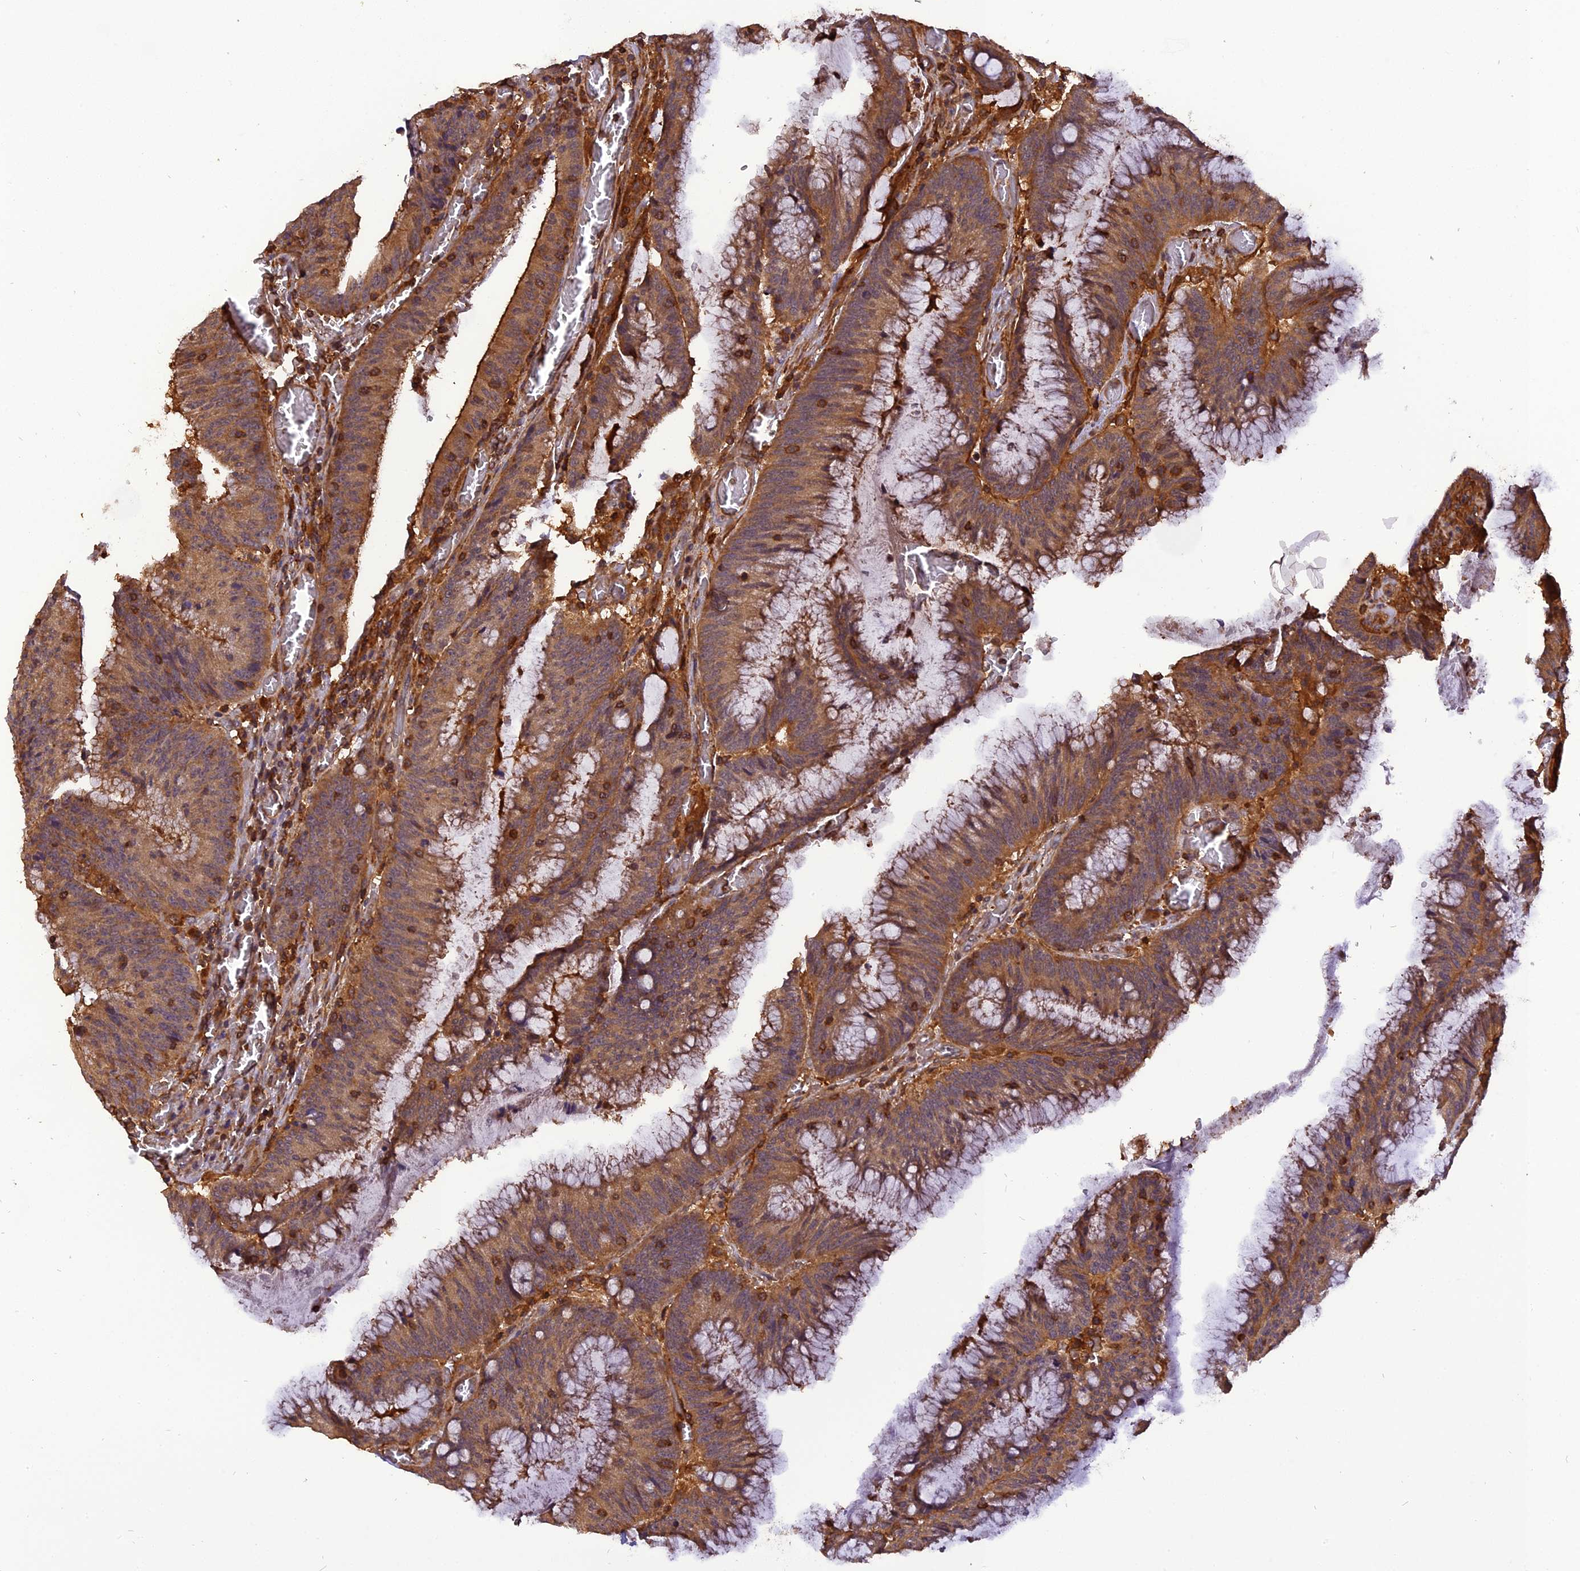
{"staining": {"intensity": "moderate", "quantity": ">75%", "location": "cytoplasmic/membranous"}, "tissue": "colorectal cancer", "cell_type": "Tumor cells", "image_type": "cancer", "snomed": [{"axis": "morphology", "description": "Adenocarcinoma, NOS"}, {"axis": "topography", "description": "Rectum"}], "caption": "Immunohistochemistry (IHC) of human colorectal cancer (adenocarcinoma) demonstrates medium levels of moderate cytoplasmic/membranous staining in about >75% of tumor cells.", "gene": "STOML1", "patient": {"sex": "female", "age": 77}}